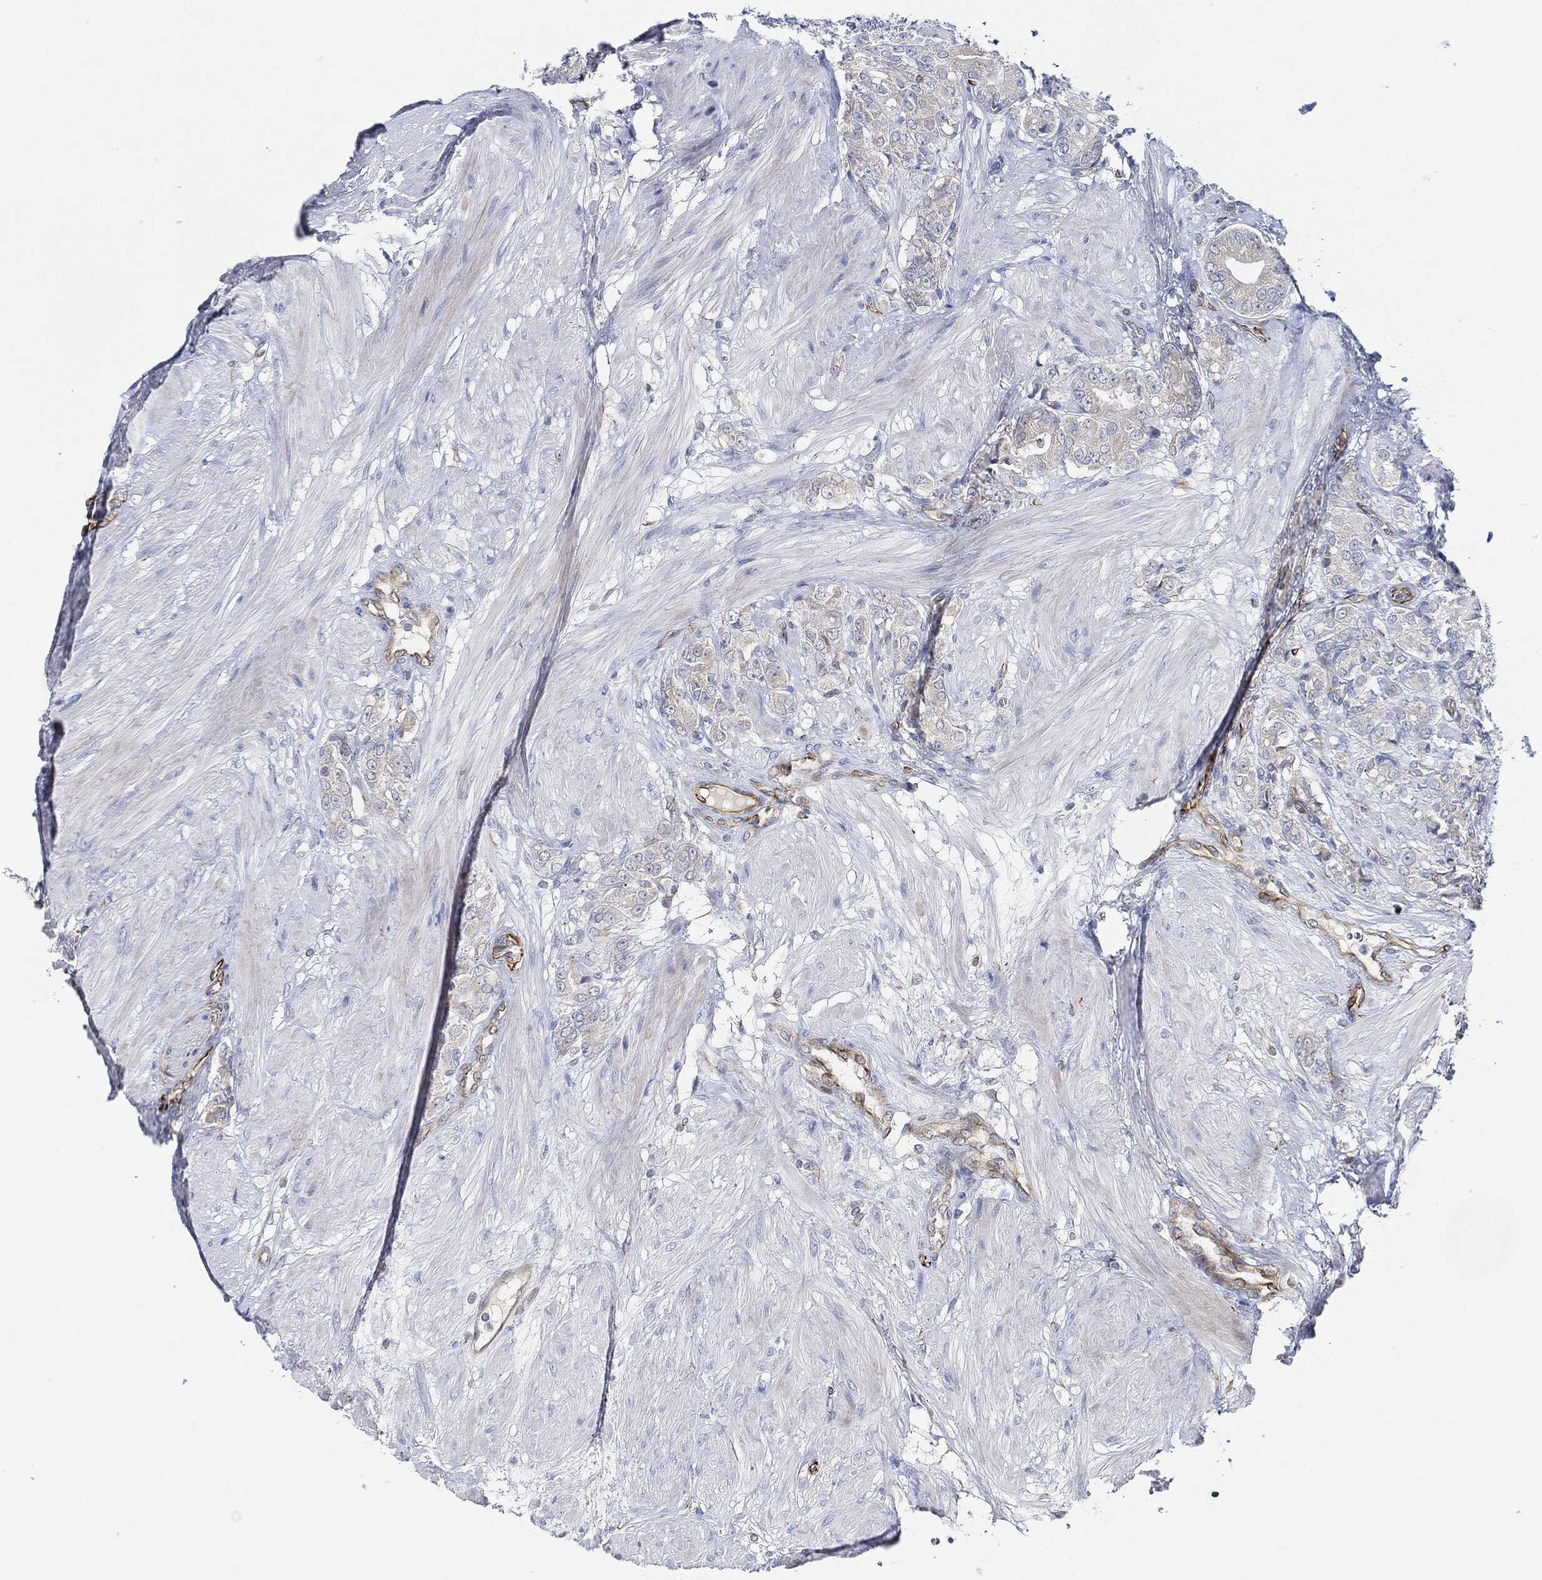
{"staining": {"intensity": "negative", "quantity": "none", "location": "none"}, "tissue": "prostate cancer", "cell_type": "Tumor cells", "image_type": "cancer", "snomed": [{"axis": "morphology", "description": "Adenocarcinoma, NOS"}, {"axis": "topography", "description": "Prostate and seminal vesicle, NOS"}, {"axis": "topography", "description": "Prostate"}], "caption": "Immunohistochemistry (IHC) of adenocarcinoma (prostate) displays no staining in tumor cells.", "gene": "THSD1", "patient": {"sex": "male", "age": 67}}